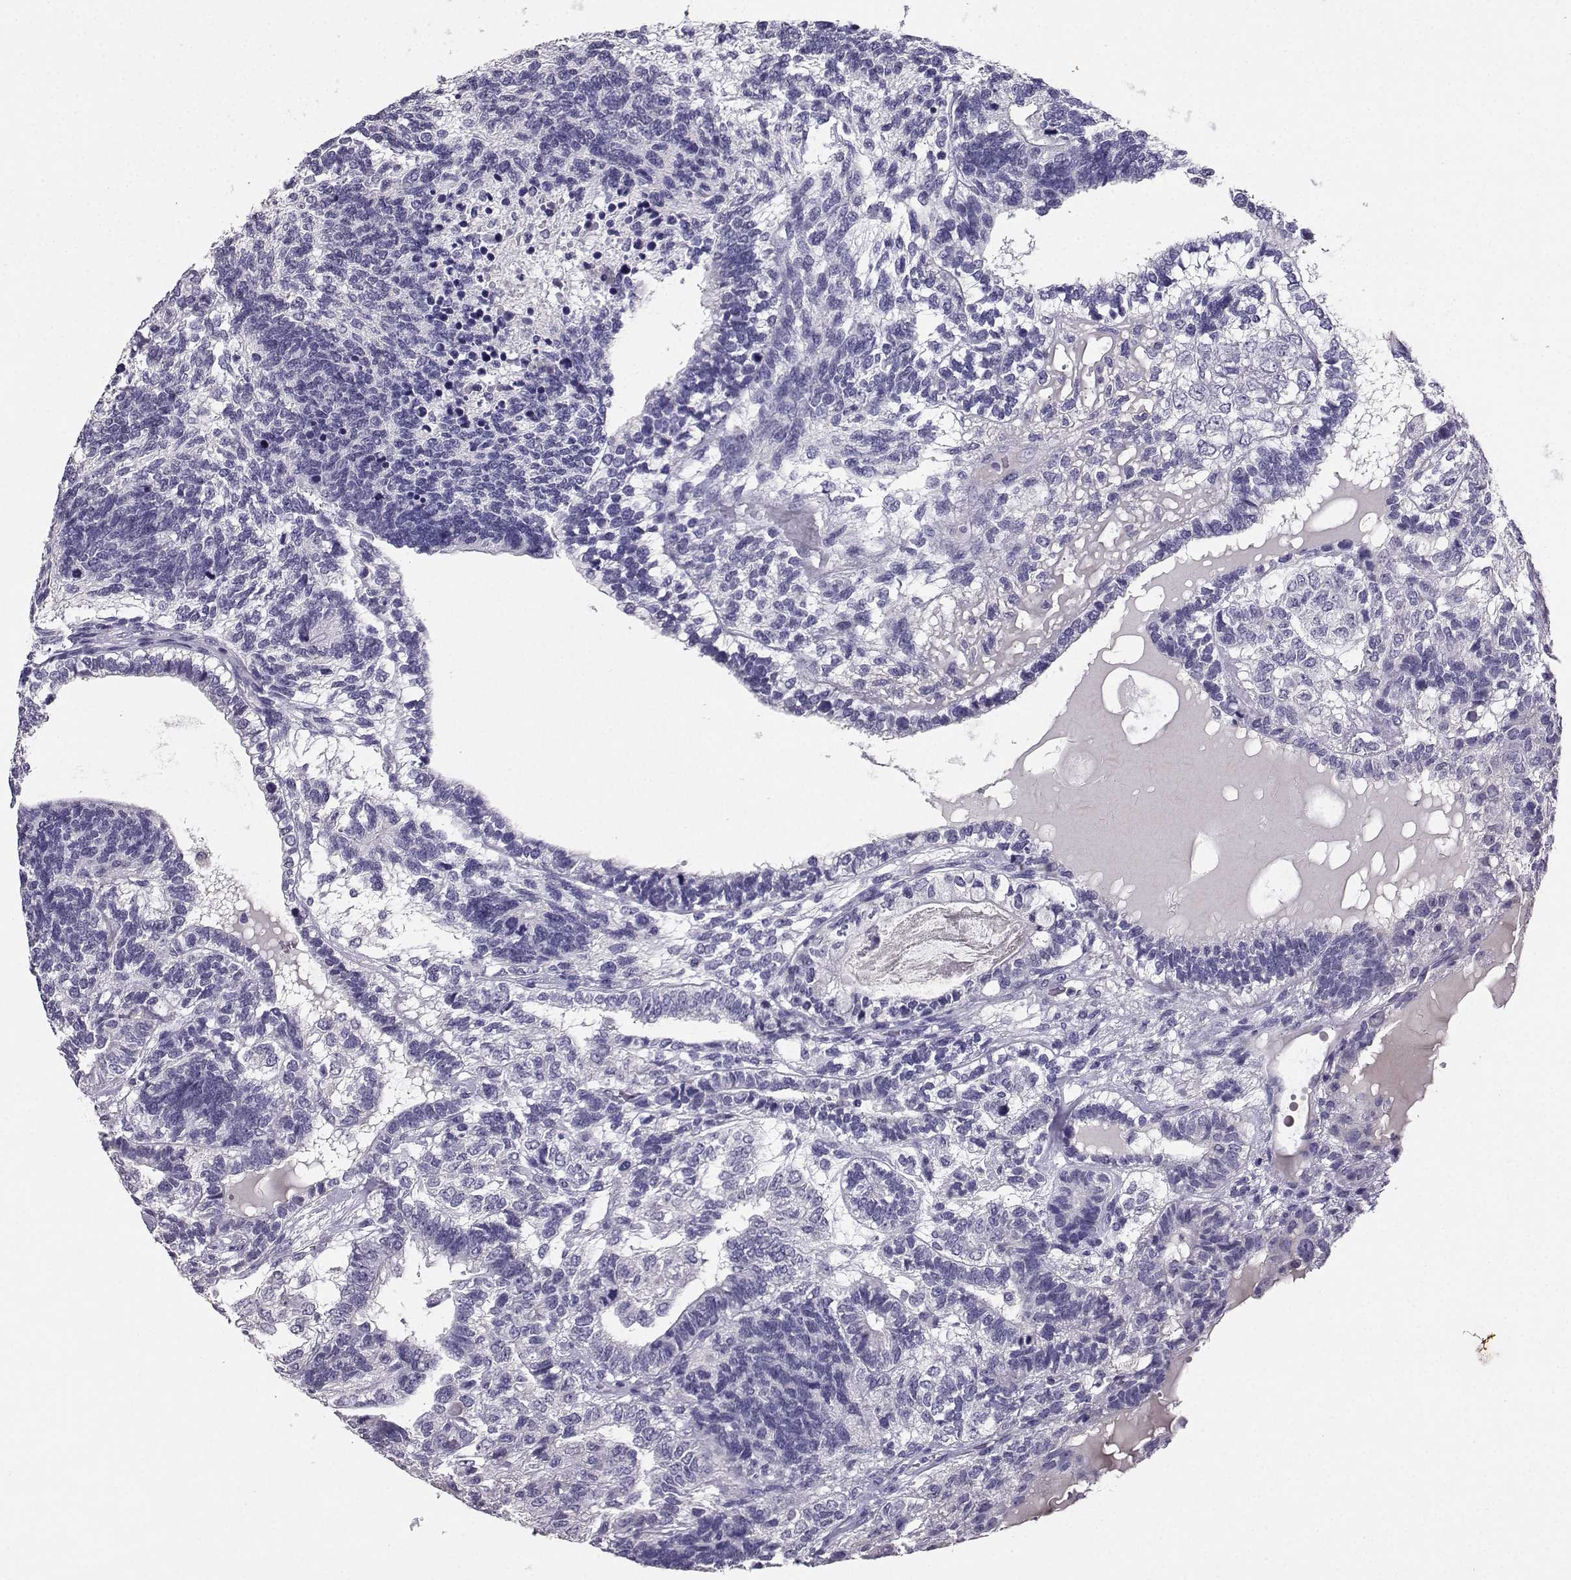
{"staining": {"intensity": "negative", "quantity": "none", "location": "none"}, "tissue": "testis cancer", "cell_type": "Tumor cells", "image_type": "cancer", "snomed": [{"axis": "morphology", "description": "Seminoma, NOS"}, {"axis": "morphology", "description": "Carcinoma, Embryonal, NOS"}, {"axis": "topography", "description": "Testis"}], "caption": "Immunohistochemistry (IHC) image of human testis cancer (embryonal carcinoma) stained for a protein (brown), which displays no expression in tumor cells.", "gene": "SPAG11B", "patient": {"sex": "male", "age": 41}}